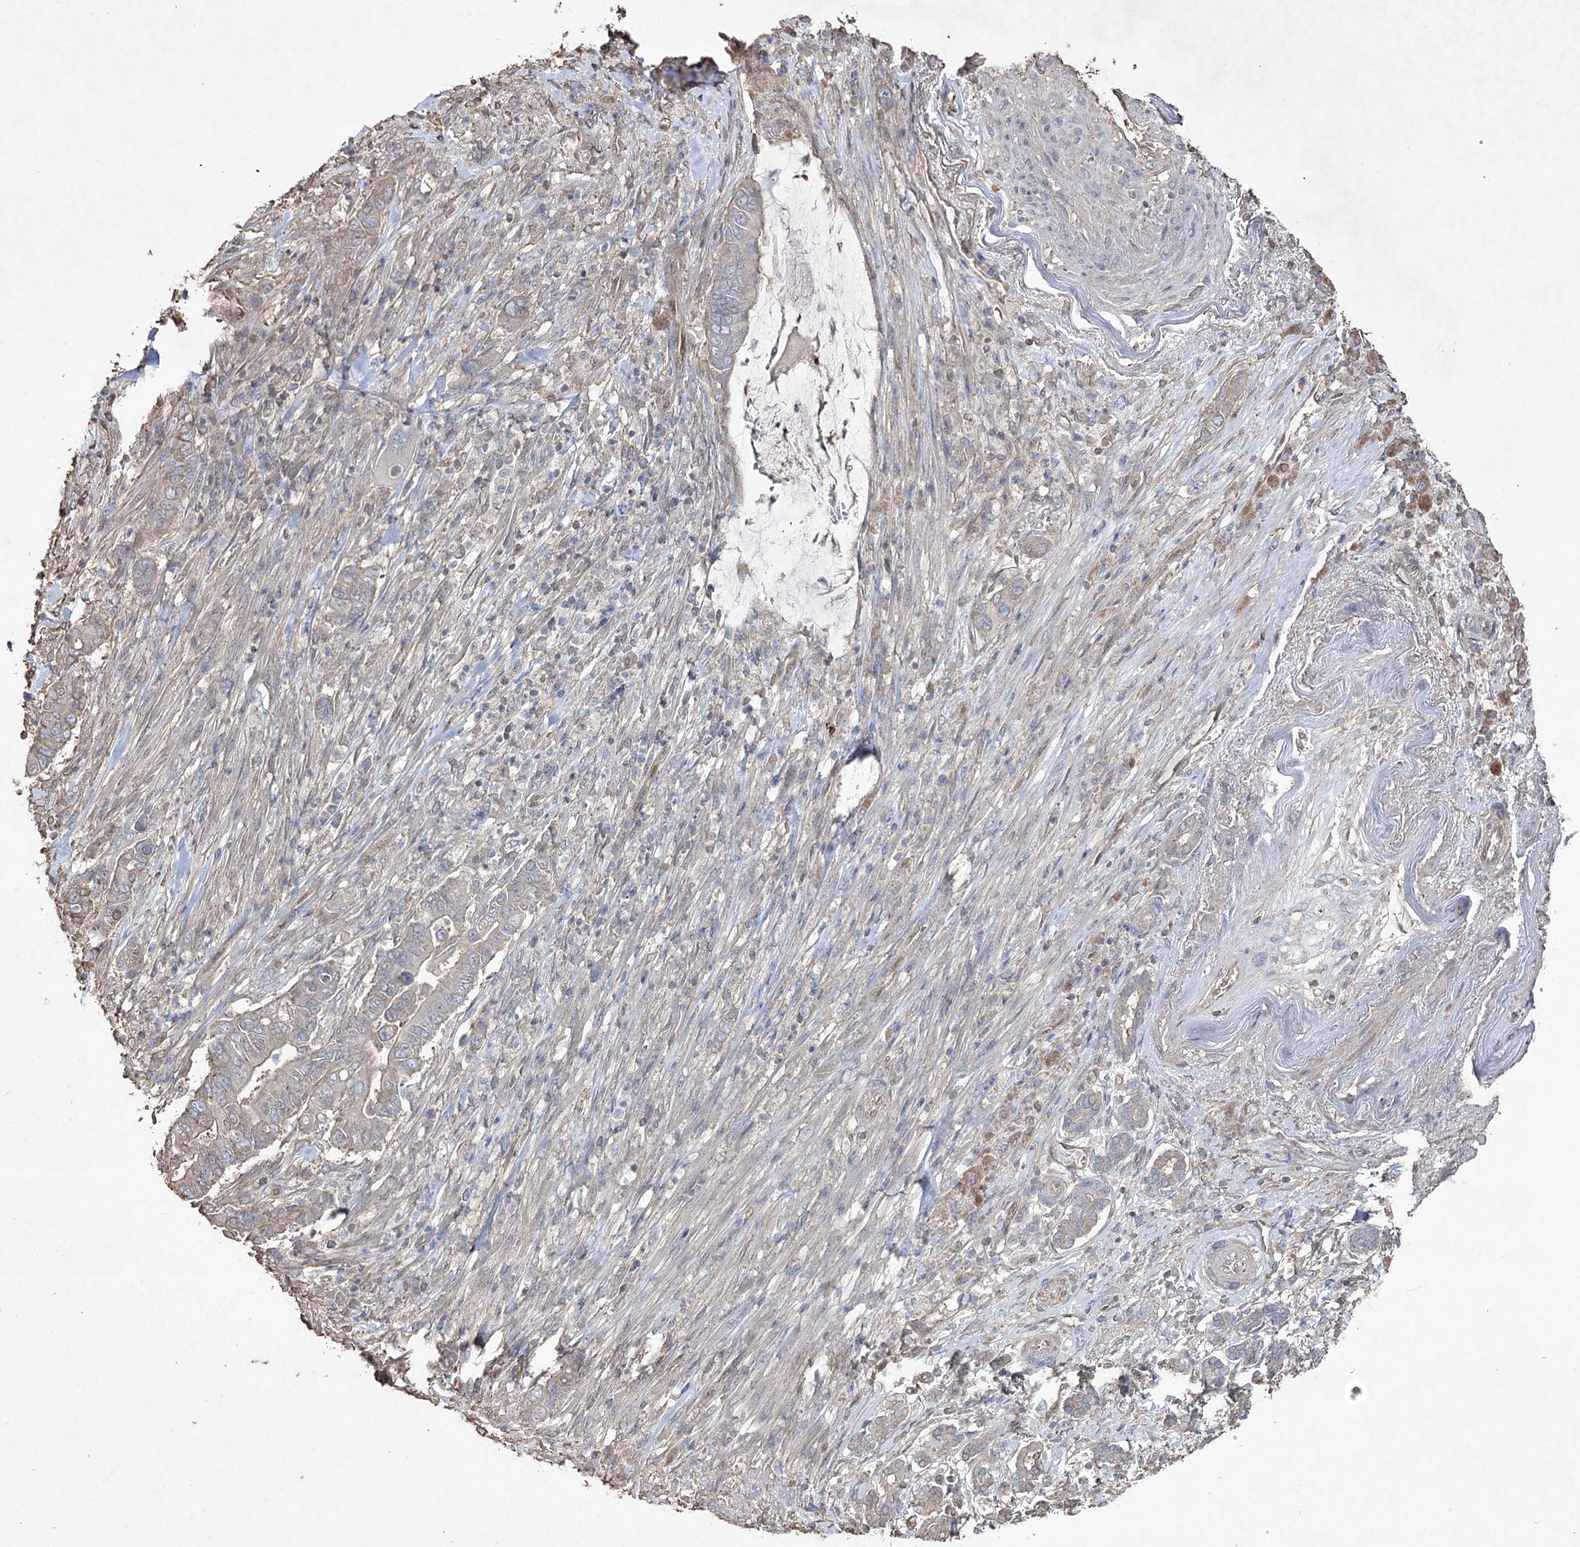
{"staining": {"intensity": "negative", "quantity": "none", "location": "none"}, "tissue": "pancreatic cancer", "cell_type": "Tumor cells", "image_type": "cancer", "snomed": [{"axis": "morphology", "description": "Adenocarcinoma, NOS"}, {"axis": "topography", "description": "Pancreas"}], "caption": "Histopathology image shows no protein expression in tumor cells of pancreatic cancer tissue.", "gene": "FAM13B", "patient": {"sex": "male", "age": 68}}